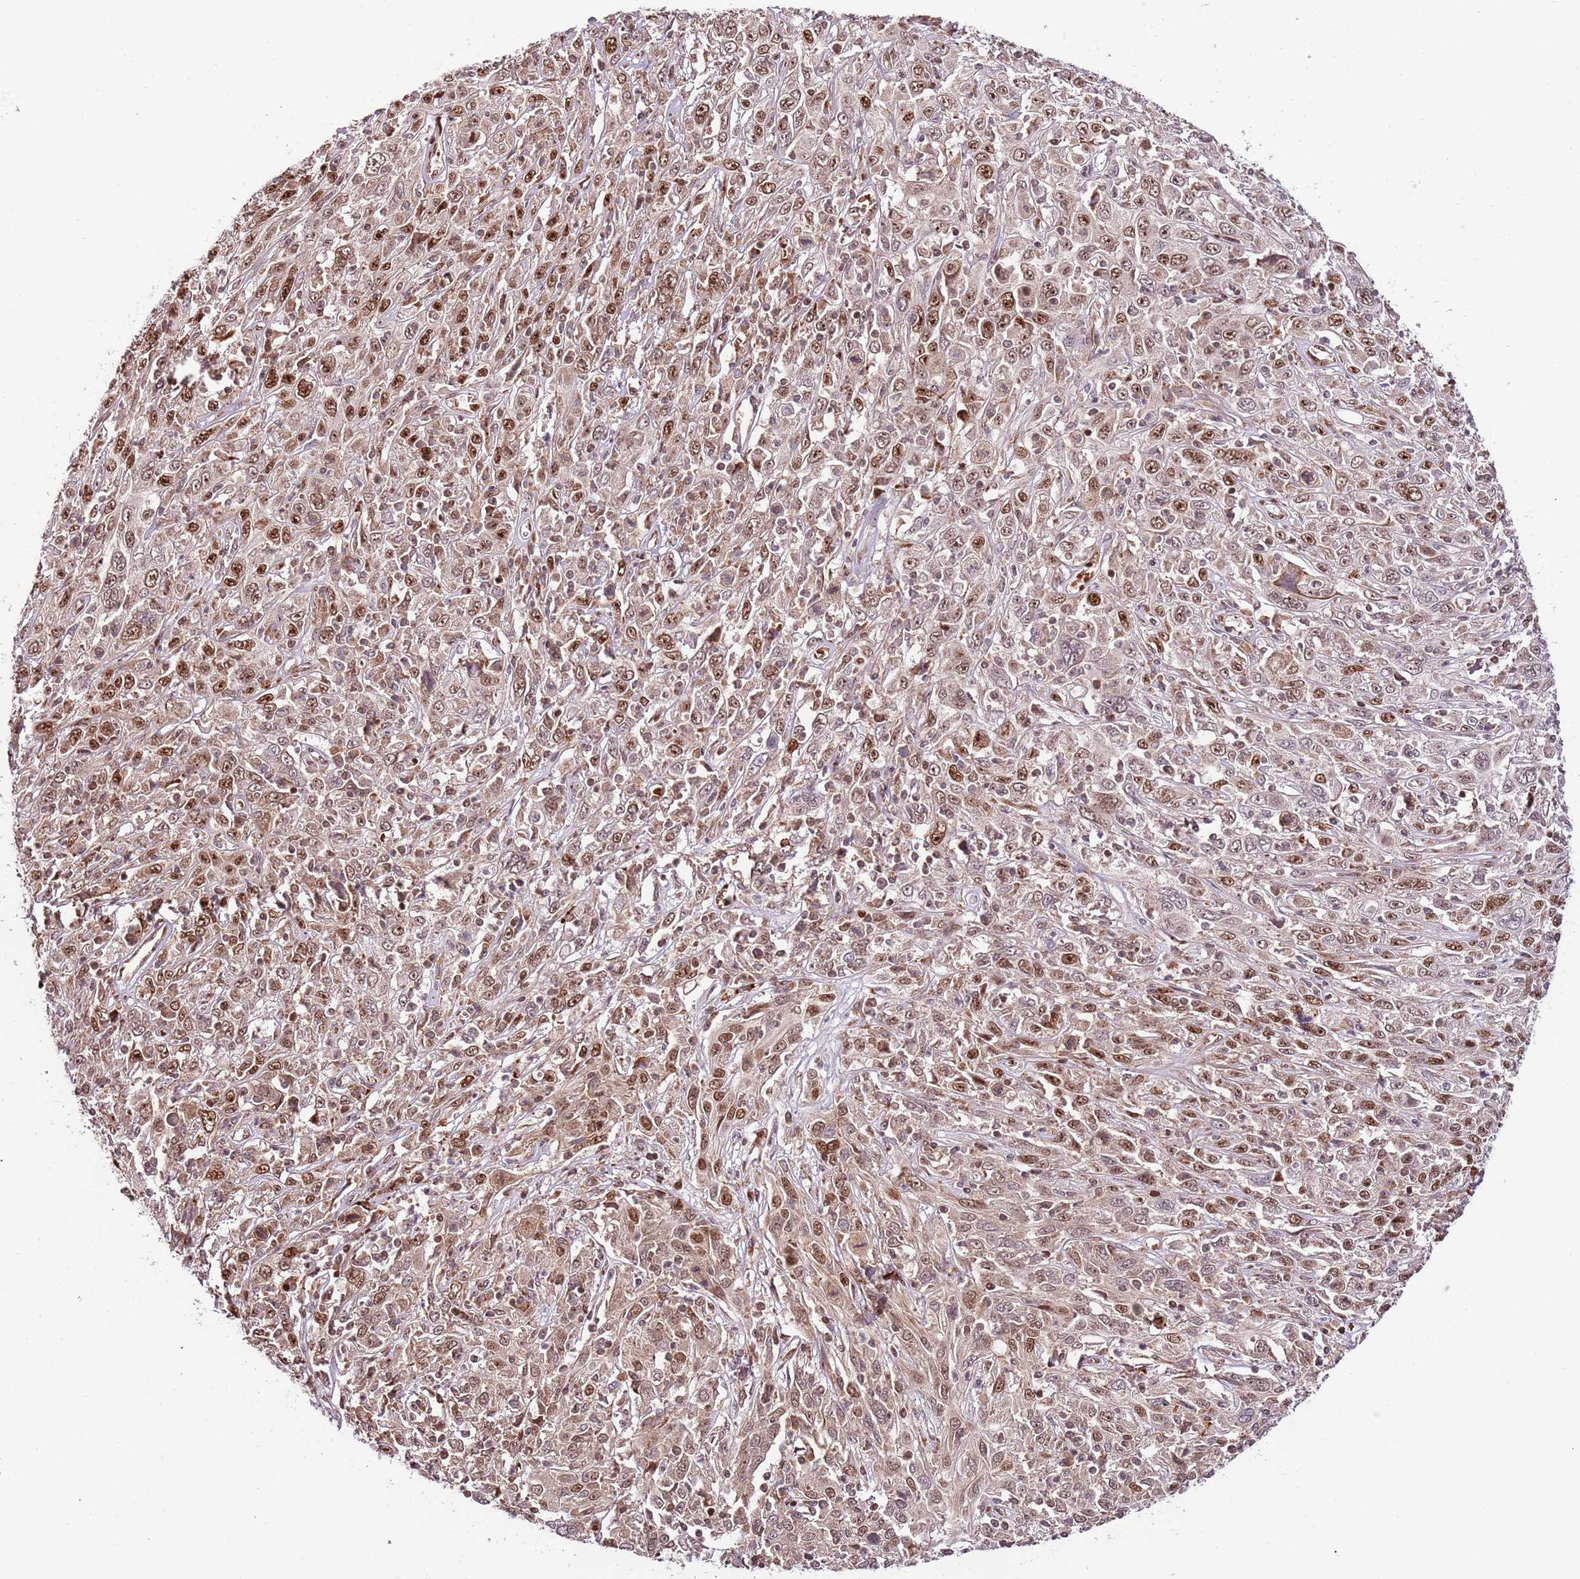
{"staining": {"intensity": "moderate", "quantity": ">75%", "location": "nuclear"}, "tissue": "cervical cancer", "cell_type": "Tumor cells", "image_type": "cancer", "snomed": [{"axis": "morphology", "description": "Squamous cell carcinoma, NOS"}, {"axis": "topography", "description": "Cervix"}], "caption": "Brown immunohistochemical staining in human cervical cancer reveals moderate nuclear staining in approximately >75% of tumor cells.", "gene": "RIF1", "patient": {"sex": "female", "age": 46}}